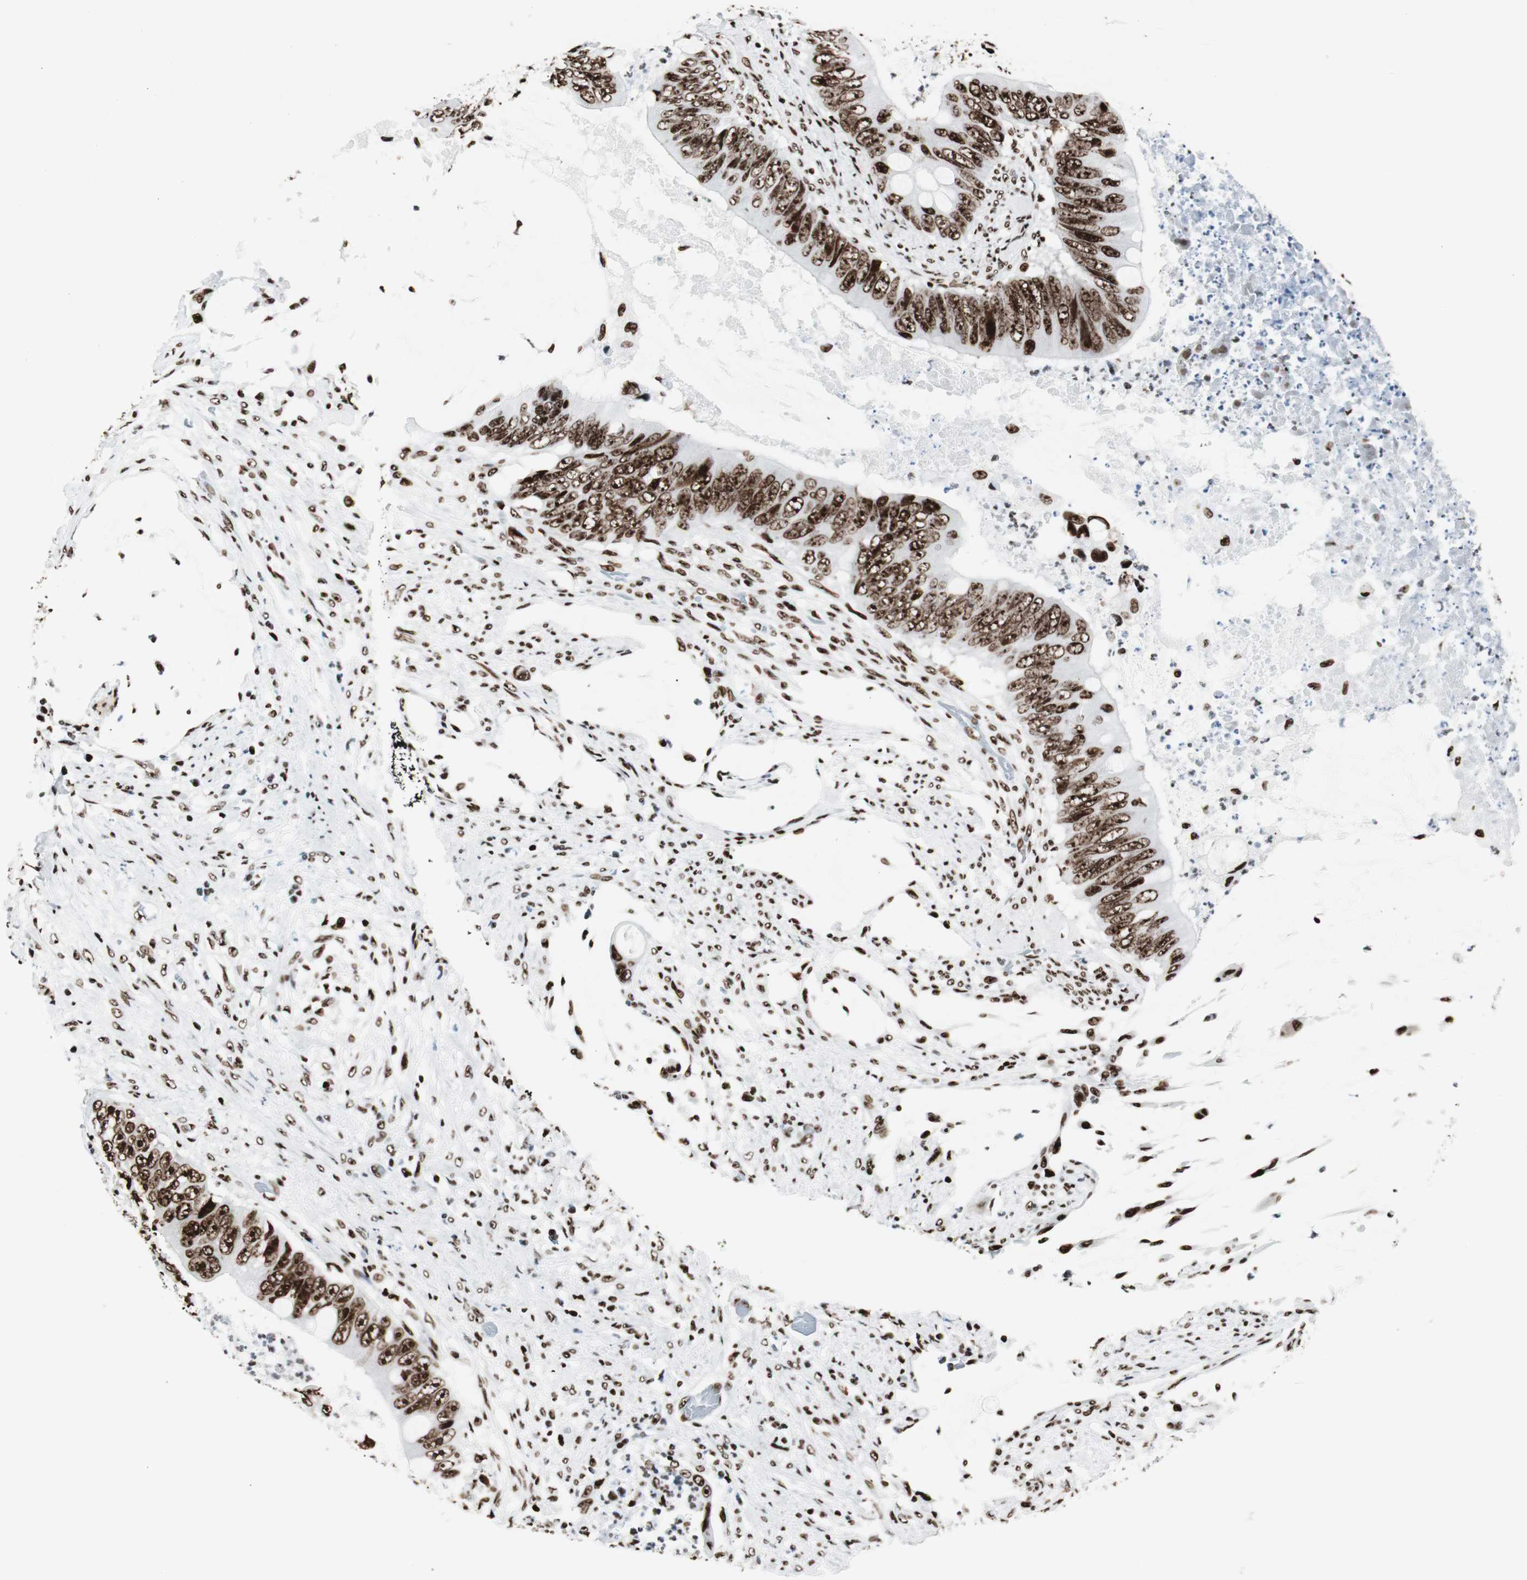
{"staining": {"intensity": "strong", "quantity": ">75%", "location": "nuclear"}, "tissue": "colorectal cancer", "cell_type": "Tumor cells", "image_type": "cancer", "snomed": [{"axis": "morphology", "description": "Adenocarcinoma, NOS"}, {"axis": "topography", "description": "Rectum"}], "caption": "Strong nuclear positivity for a protein is appreciated in about >75% of tumor cells of colorectal cancer (adenocarcinoma) using IHC.", "gene": "NCL", "patient": {"sex": "female", "age": 77}}